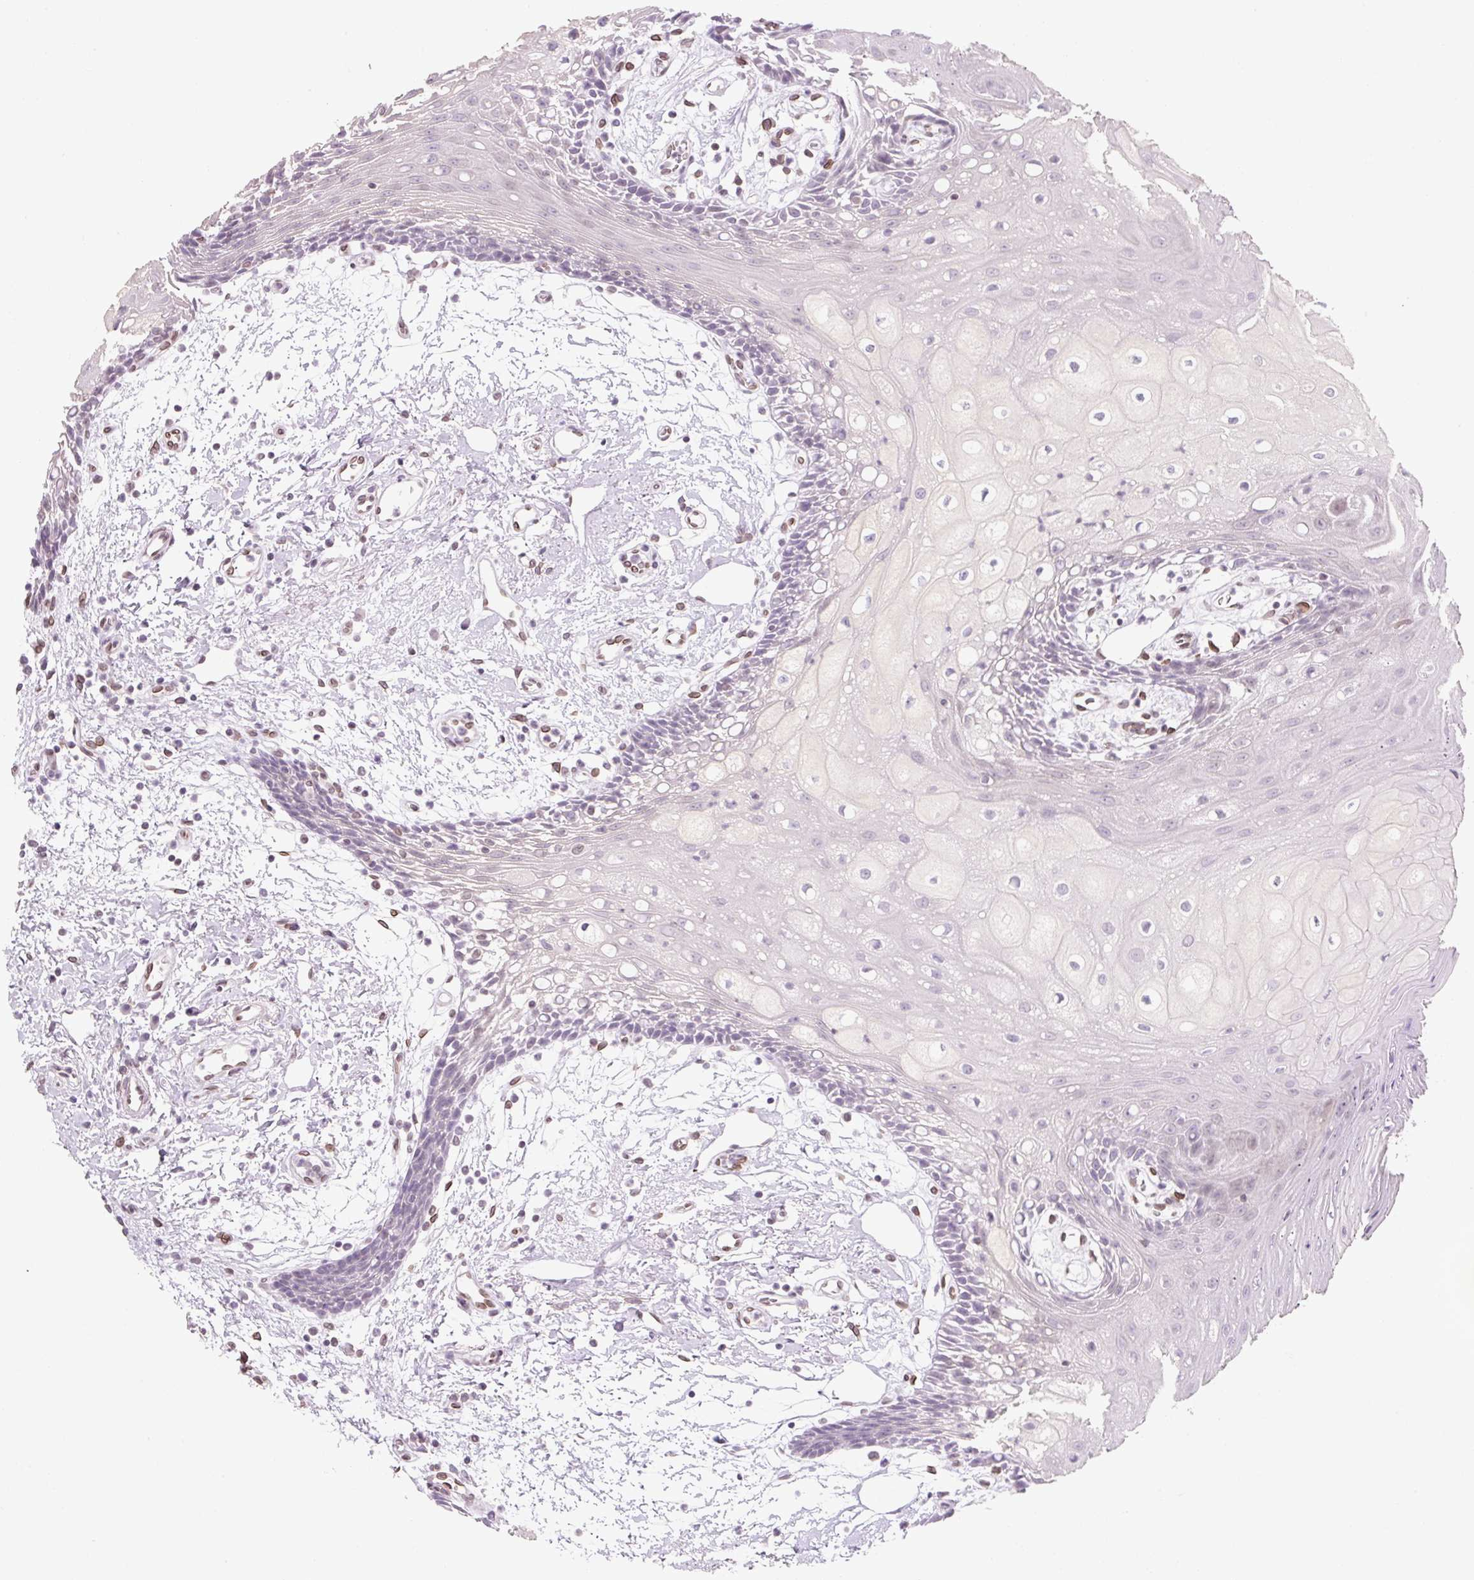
{"staining": {"intensity": "negative", "quantity": "none", "location": "none"}, "tissue": "oral mucosa", "cell_type": "Squamous epithelial cells", "image_type": "normal", "snomed": [{"axis": "morphology", "description": "Normal tissue, NOS"}, {"axis": "topography", "description": "Oral tissue"}], "caption": "Squamous epithelial cells show no significant staining in benign oral mucosa. Brightfield microscopy of immunohistochemistry (IHC) stained with DAB (3,3'-diaminobenzidine) (brown) and hematoxylin (blue), captured at high magnification.", "gene": "SYNE3", "patient": {"sex": "female", "age": 59}}